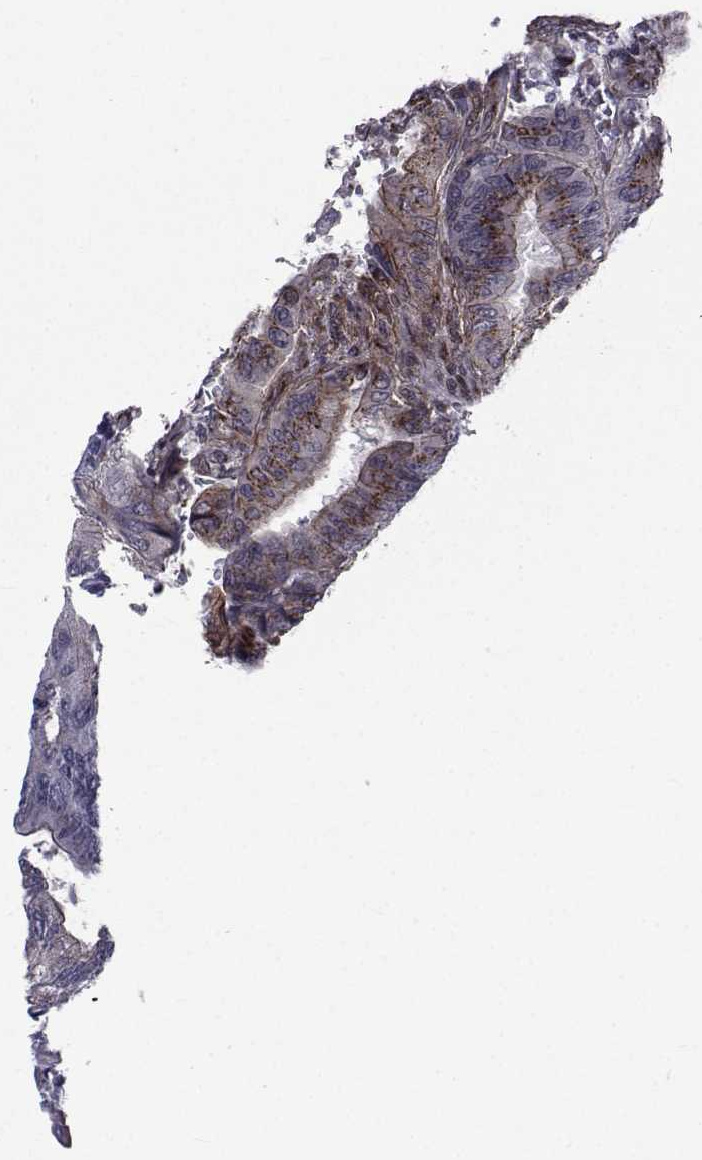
{"staining": {"intensity": "weak", "quantity": "25%-75%", "location": "cytoplasmic/membranous"}, "tissue": "colorectal cancer", "cell_type": "Tumor cells", "image_type": "cancer", "snomed": [{"axis": "morphology", "description": "Normal tissue, NOS"}, {"axis": "morphology", "description": "Adenocarcinoma, NOS"}, {"axis": "topography", "description": "Rectum"}, {"axis": "topography", "description": "Peripheral nerve tissue"}], "caption": "Colorectal cancer (adenocarcinoma) was stained to show a protein in brown. There is low levels of weak cytoplasmic/membranous expression in approximately 25%-75% of tumor cells.", "gene": "ATP6V1C2", "patient": {"sex": "male", "age": 92}}